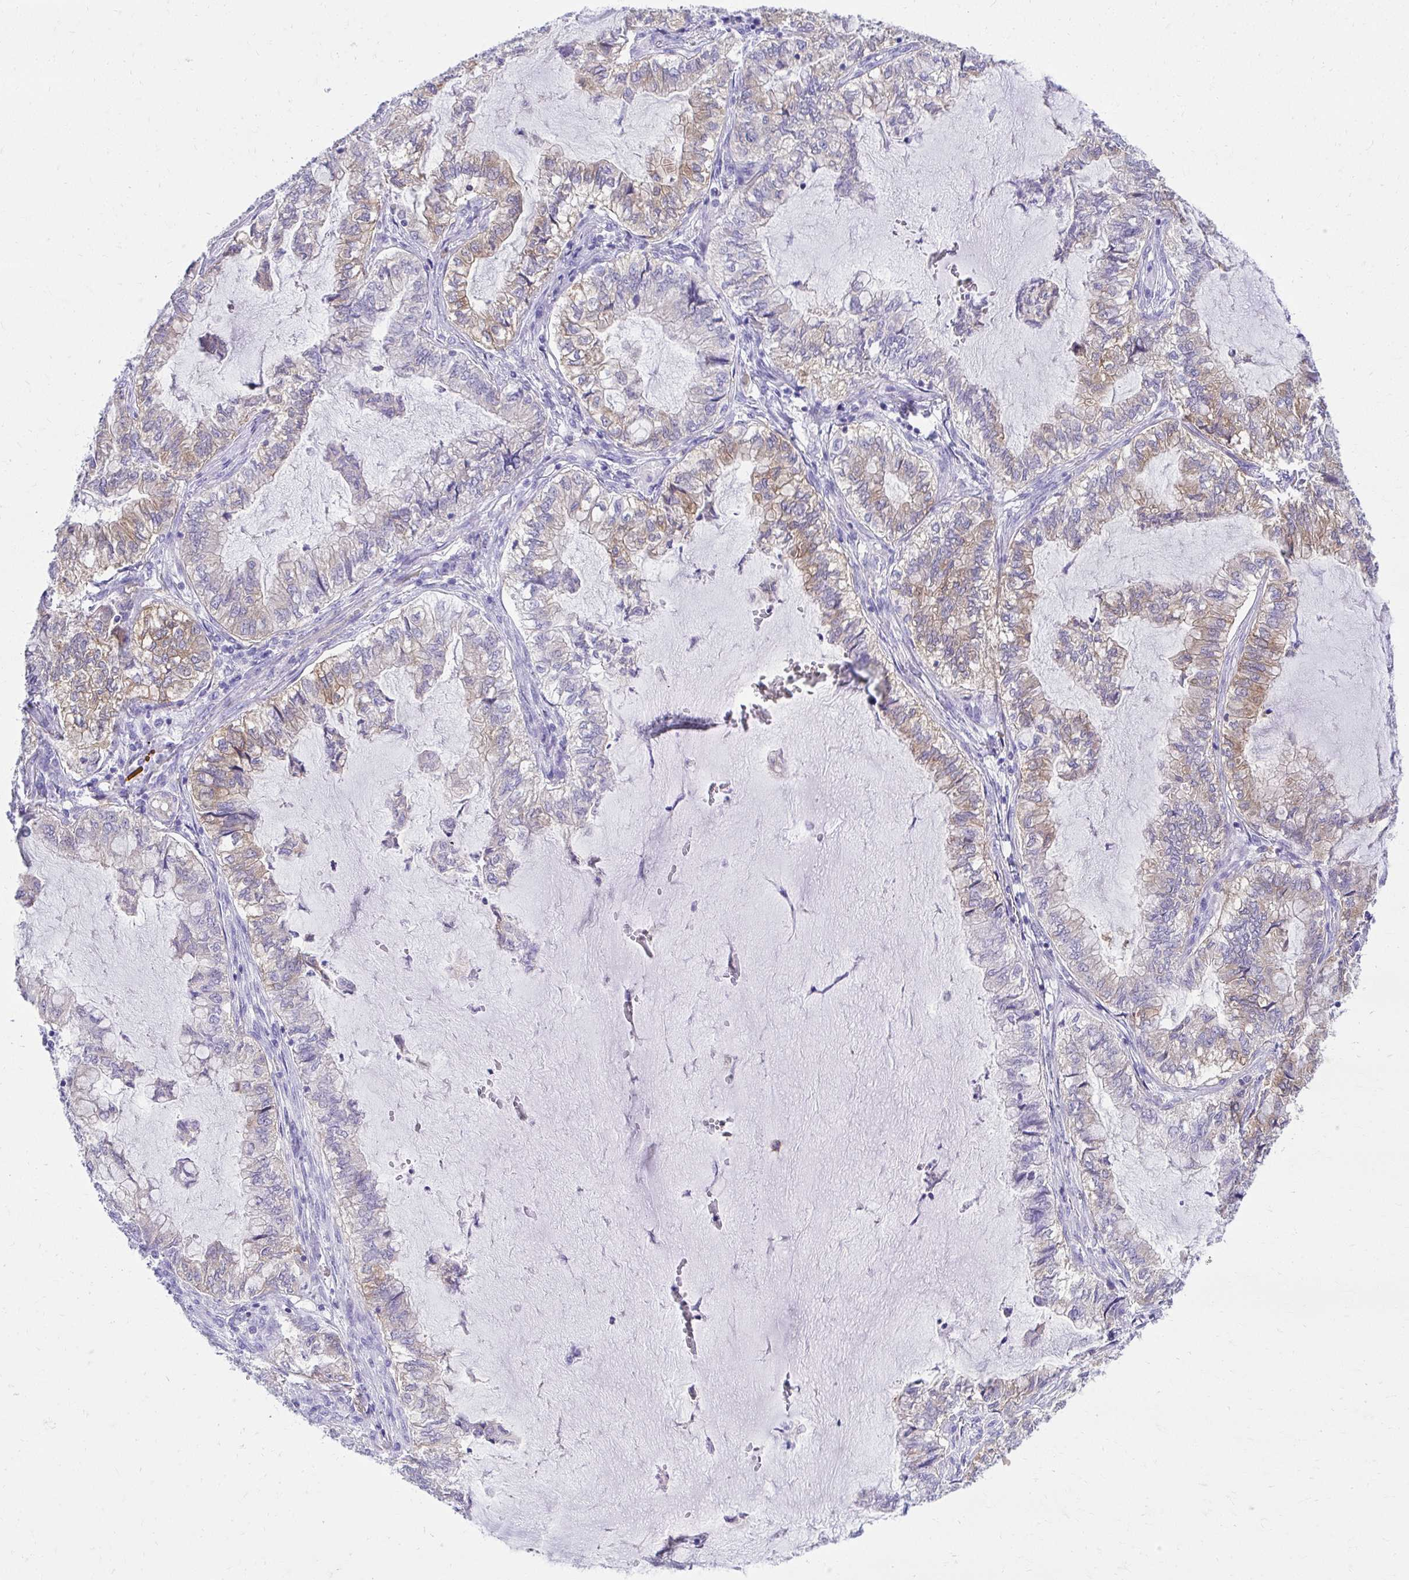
{"staining": {"intensity": "moderate", "quantity": "25%-75%", "location": "cytoplasmic/membranous"}, "tissue": "lung cancer", "cell_type": "Tumor cells", "image_type": "cancer", "snomed": [{"axis": "morphology", "description": "Adenocarcinoma, NOS"}, {"axis": "topography", "description": "Lymph node"}, {"axis": "topography", "description": "Lung"}], "caption": "Protein expression analysis of lung cancer exhibits moderate cytoplasmic/membranous positivity in about 25%-75% of tumor cells. The protein of interest is shown in brown color, while the nuclei are stained blue.", "gene": "SEC14L3", "patient": {"sex": "male", "age": 66}}